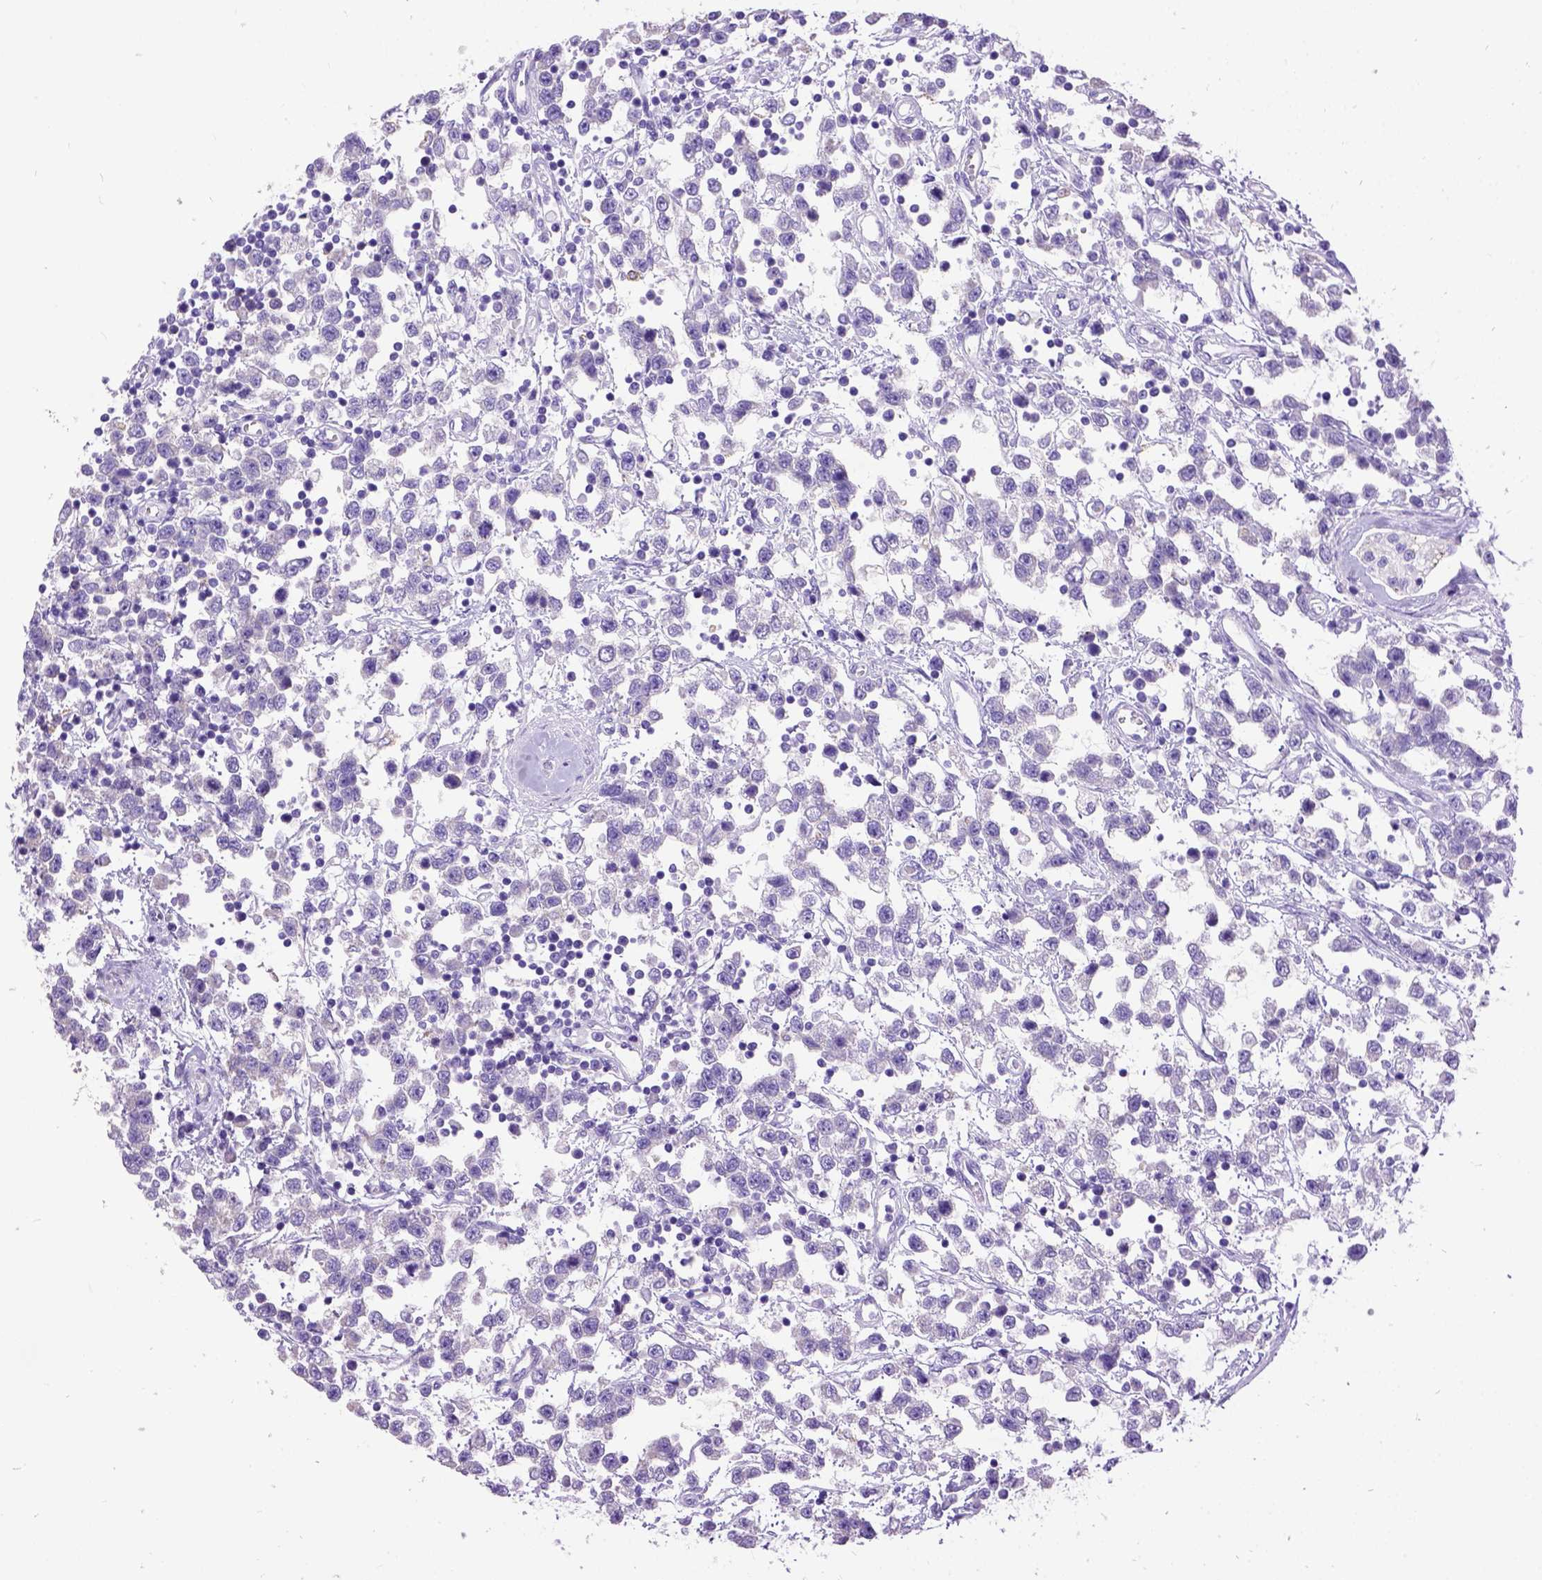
{"staining": {"intensity": "negative", "quantity": "none", "location": "none"}, "tissue": "testis cancer", "cell_type": "Tumor cells", "image_type": "cancer", "snomed": [{"axis": "morphology", "description": "Seminoma, NOS"}, {"axis": "topography", "description": "Testis"}], "caption": "The image shows no significant staining in tumor cells of testis seminoma. Nuclei are stained in blue.", "gene": "CFAP54", "patient": {"sex": "male", "age": 34}}